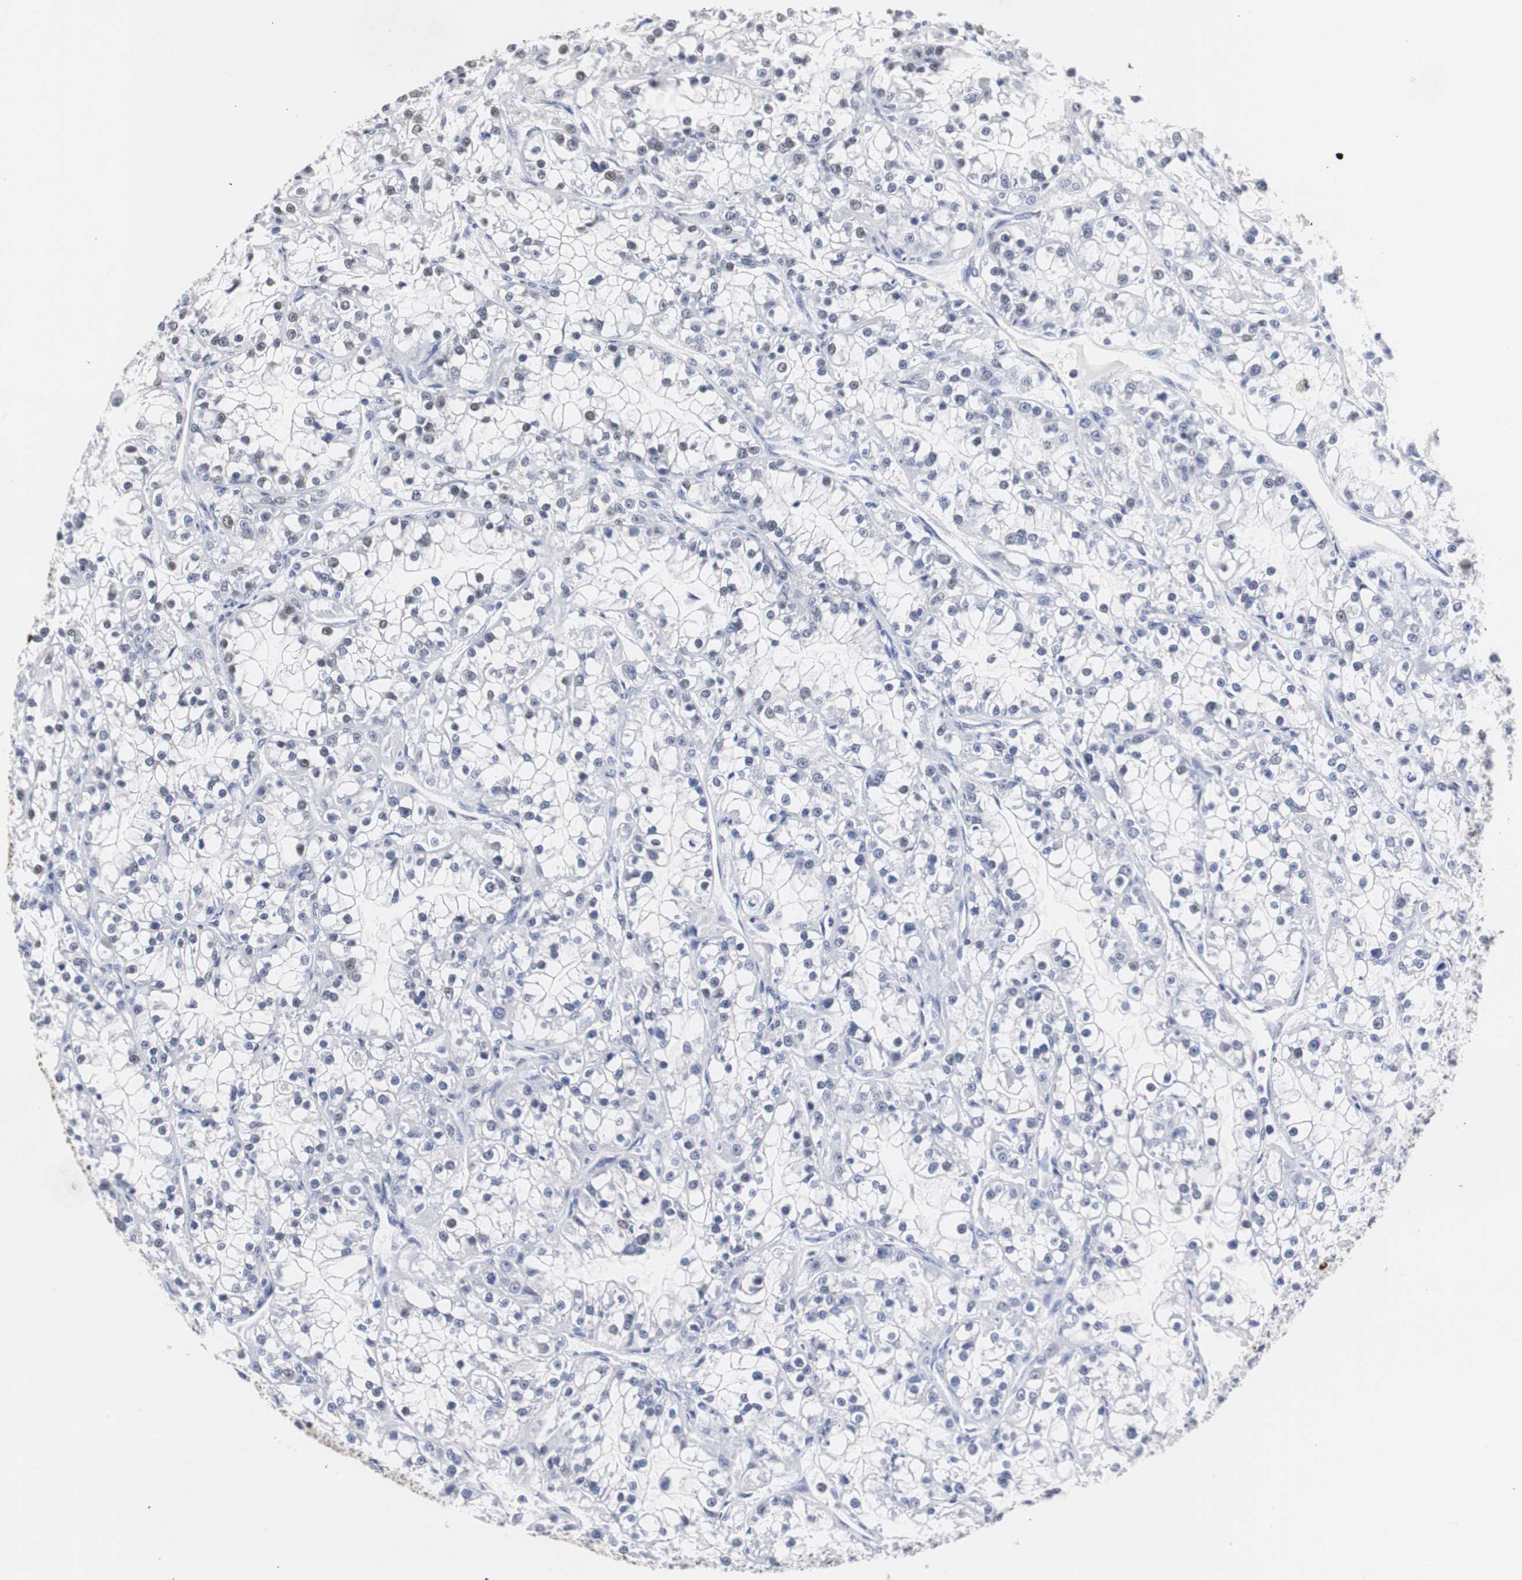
{"staining": {"intensity": "negative", "quantity": "none", "location": "none"}, "tissue": "renal cancer", "cell_type": "Tumor cells", "image_type": "cancer", "snomed": [{"axis": "morphology", "description": "Adenocarcinoma, NOS"}, {"axis": "topography", "description": "Kidney"}], "caption": "Immunohistochemistry (IHC) of adenocarcinoma (renal) shows no positivity in tumor cells. (DAB immunohistochemistry (IHC) with hematoxylin counter stain).", "gene": "ZFC3H1", "patient": {"sex": "female", "age": 52}}